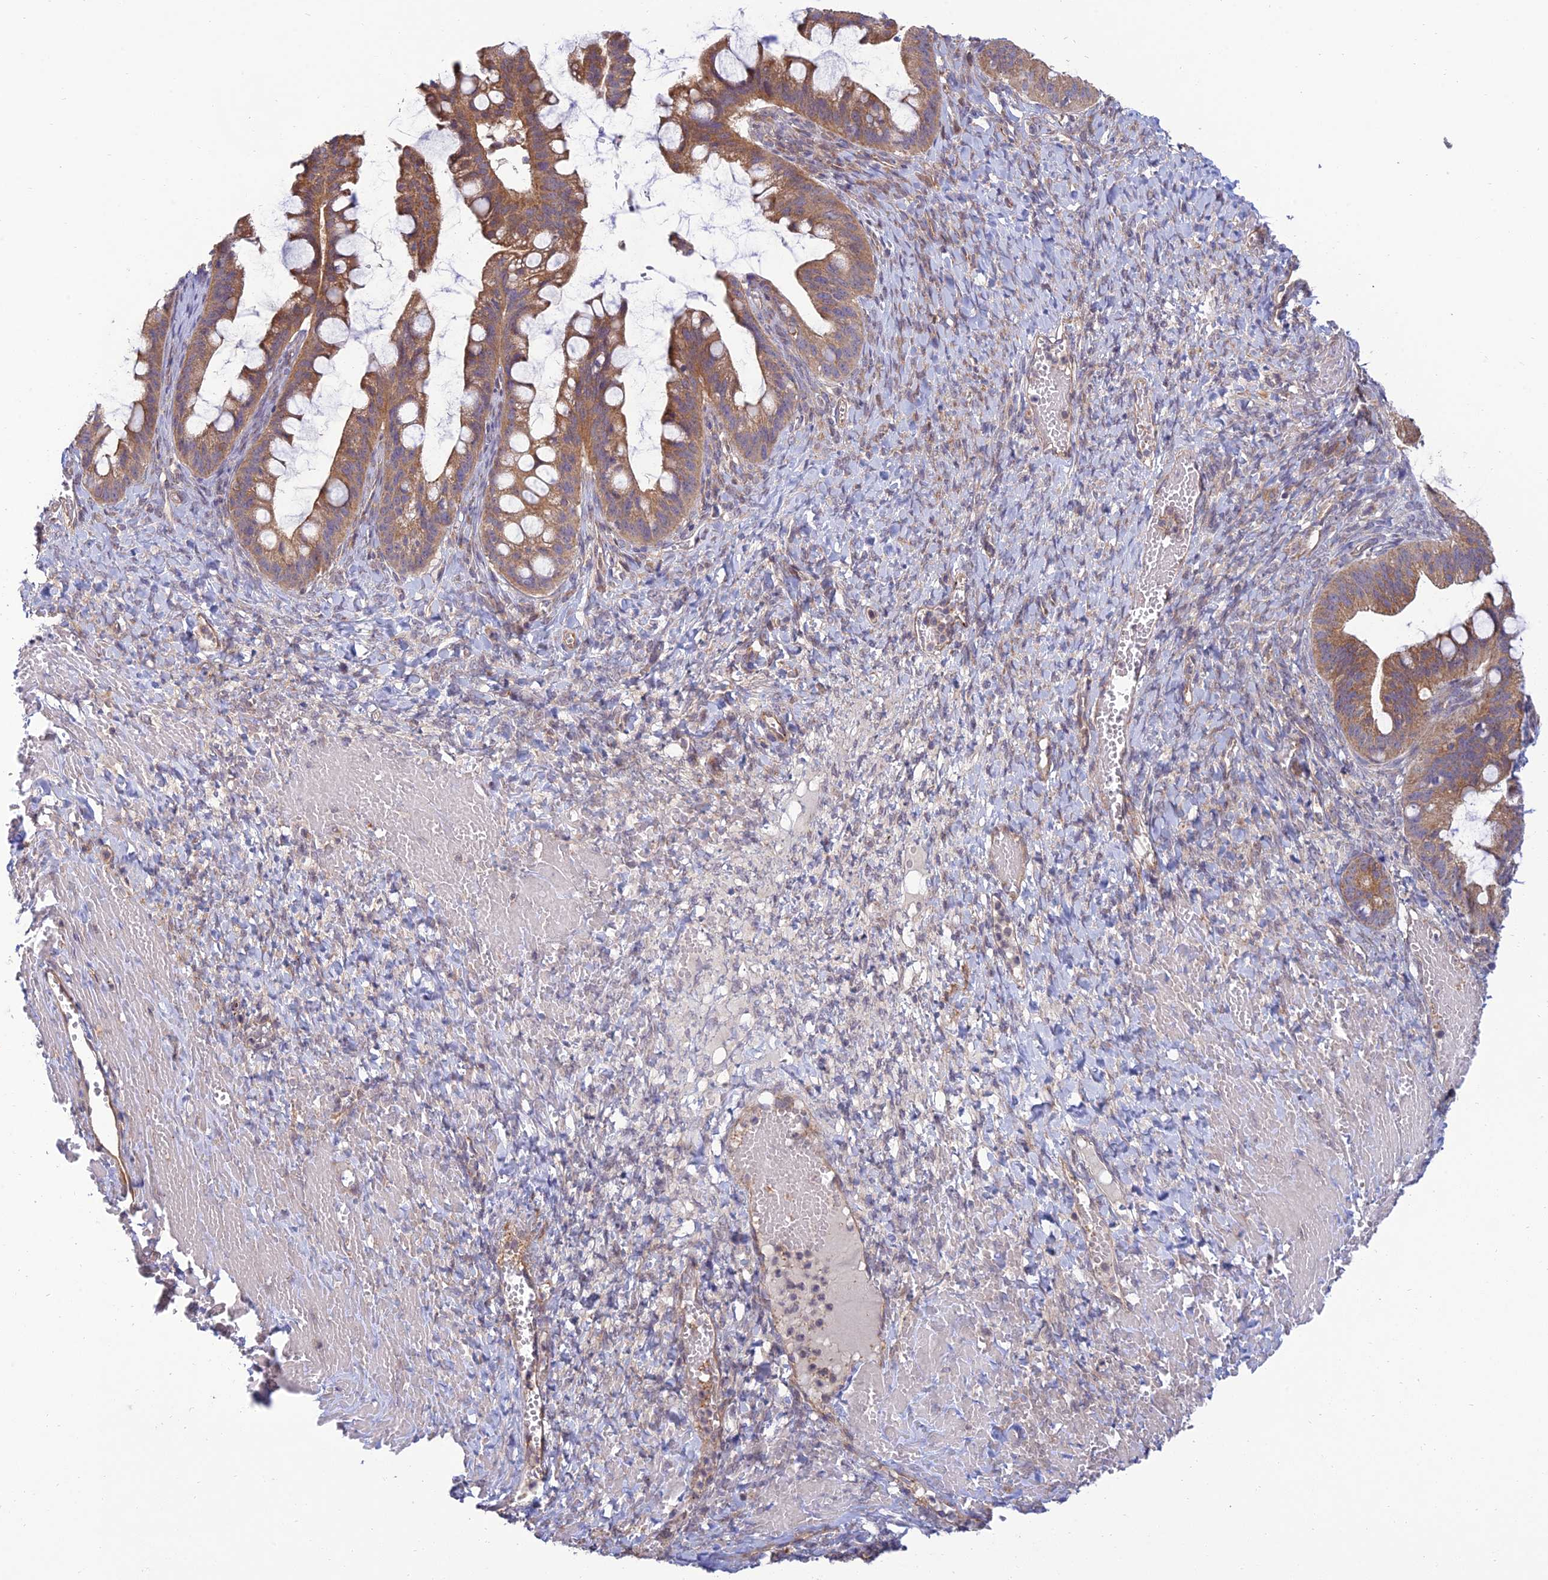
{"staining": {"intensity": "moderate", "quantity": ">75%", "location": "cytoplasmic/membranous"}, "tissue": "ovarian cancer", "cell_type": "Tumor cells", "image_type": "cancer", "snomed": [{"axis": "morphology", "description": "Cystadenocarcinoma, mucinous, NOS"}, {"axis": "topography", "description": "Ovary"}], "caption": "High-power microscopy captured an immunohistochemistry (IHC) micrograph of ovarian cancer, revealing moderate cytoplasmic/membranous expression in about >75% of tumor cells. Using DAB (3,3'-diaminobenzidine) (brown) and hematoxylin (blue) stains, captured at high magnification using brightfield microscopy.", "gene": "C3orf20", "patient": {"sex": "female", "age": 73}}